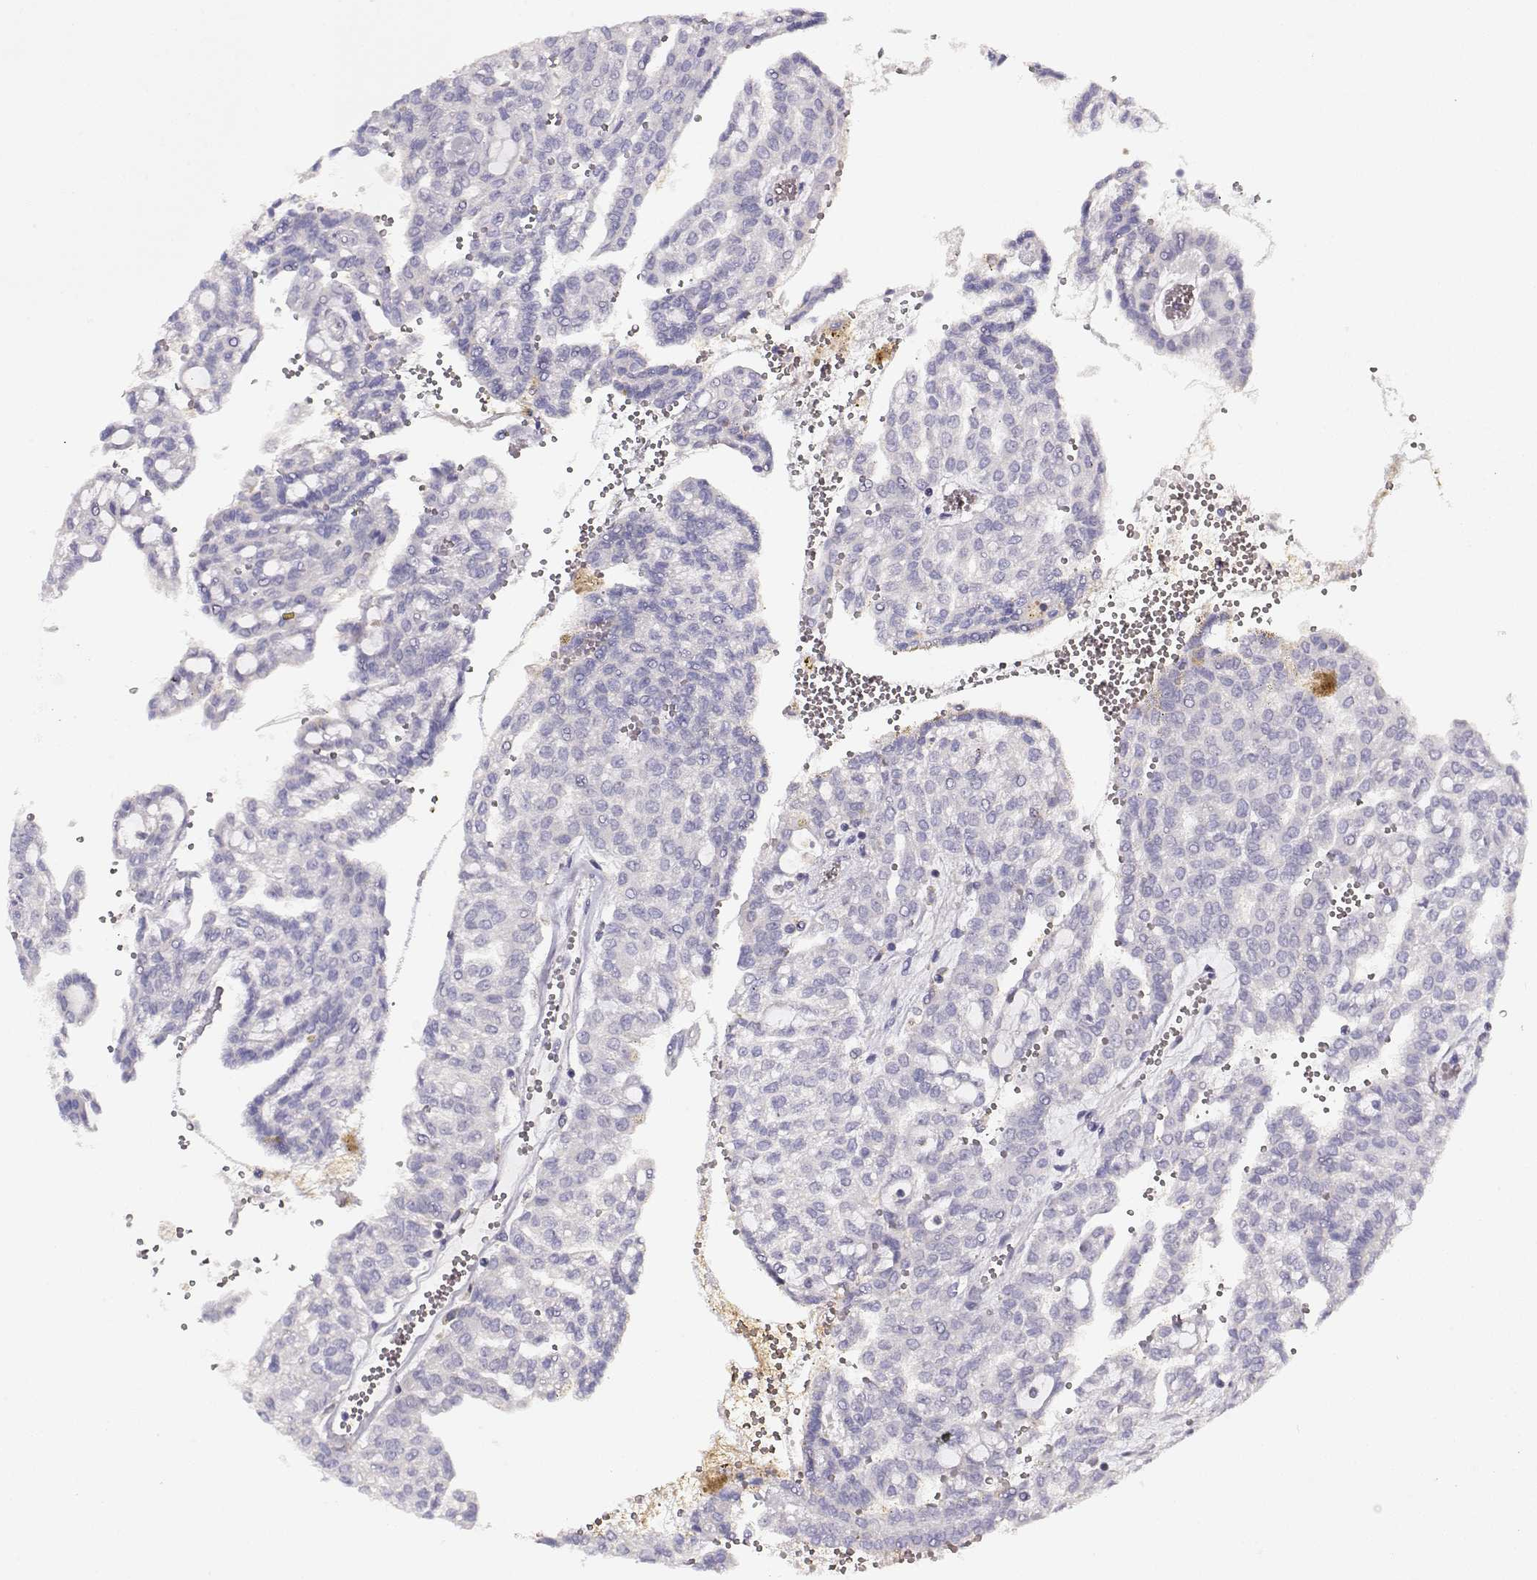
{"staining": {"intensity": "negative", "quantity": "none", "location": "none"}, "tissue": "renal cancer", "cell_type": "Tumor cells", "image_type": "cancer", "snomed": [{"axis": "morphology", "description": "Adenocarcinoma, NOS"}, {"axis": "topography", "description": "Kidney"}], "caption": "DAB immunohistochemical staining of renal adenocarcinoma shows no significant positivity in tumor cells. (Brightfield microscopy of DAB immunohistochemistry at high magnification).", "gene": "VAV1", "patient": {"sex": "male", "age": 63}}